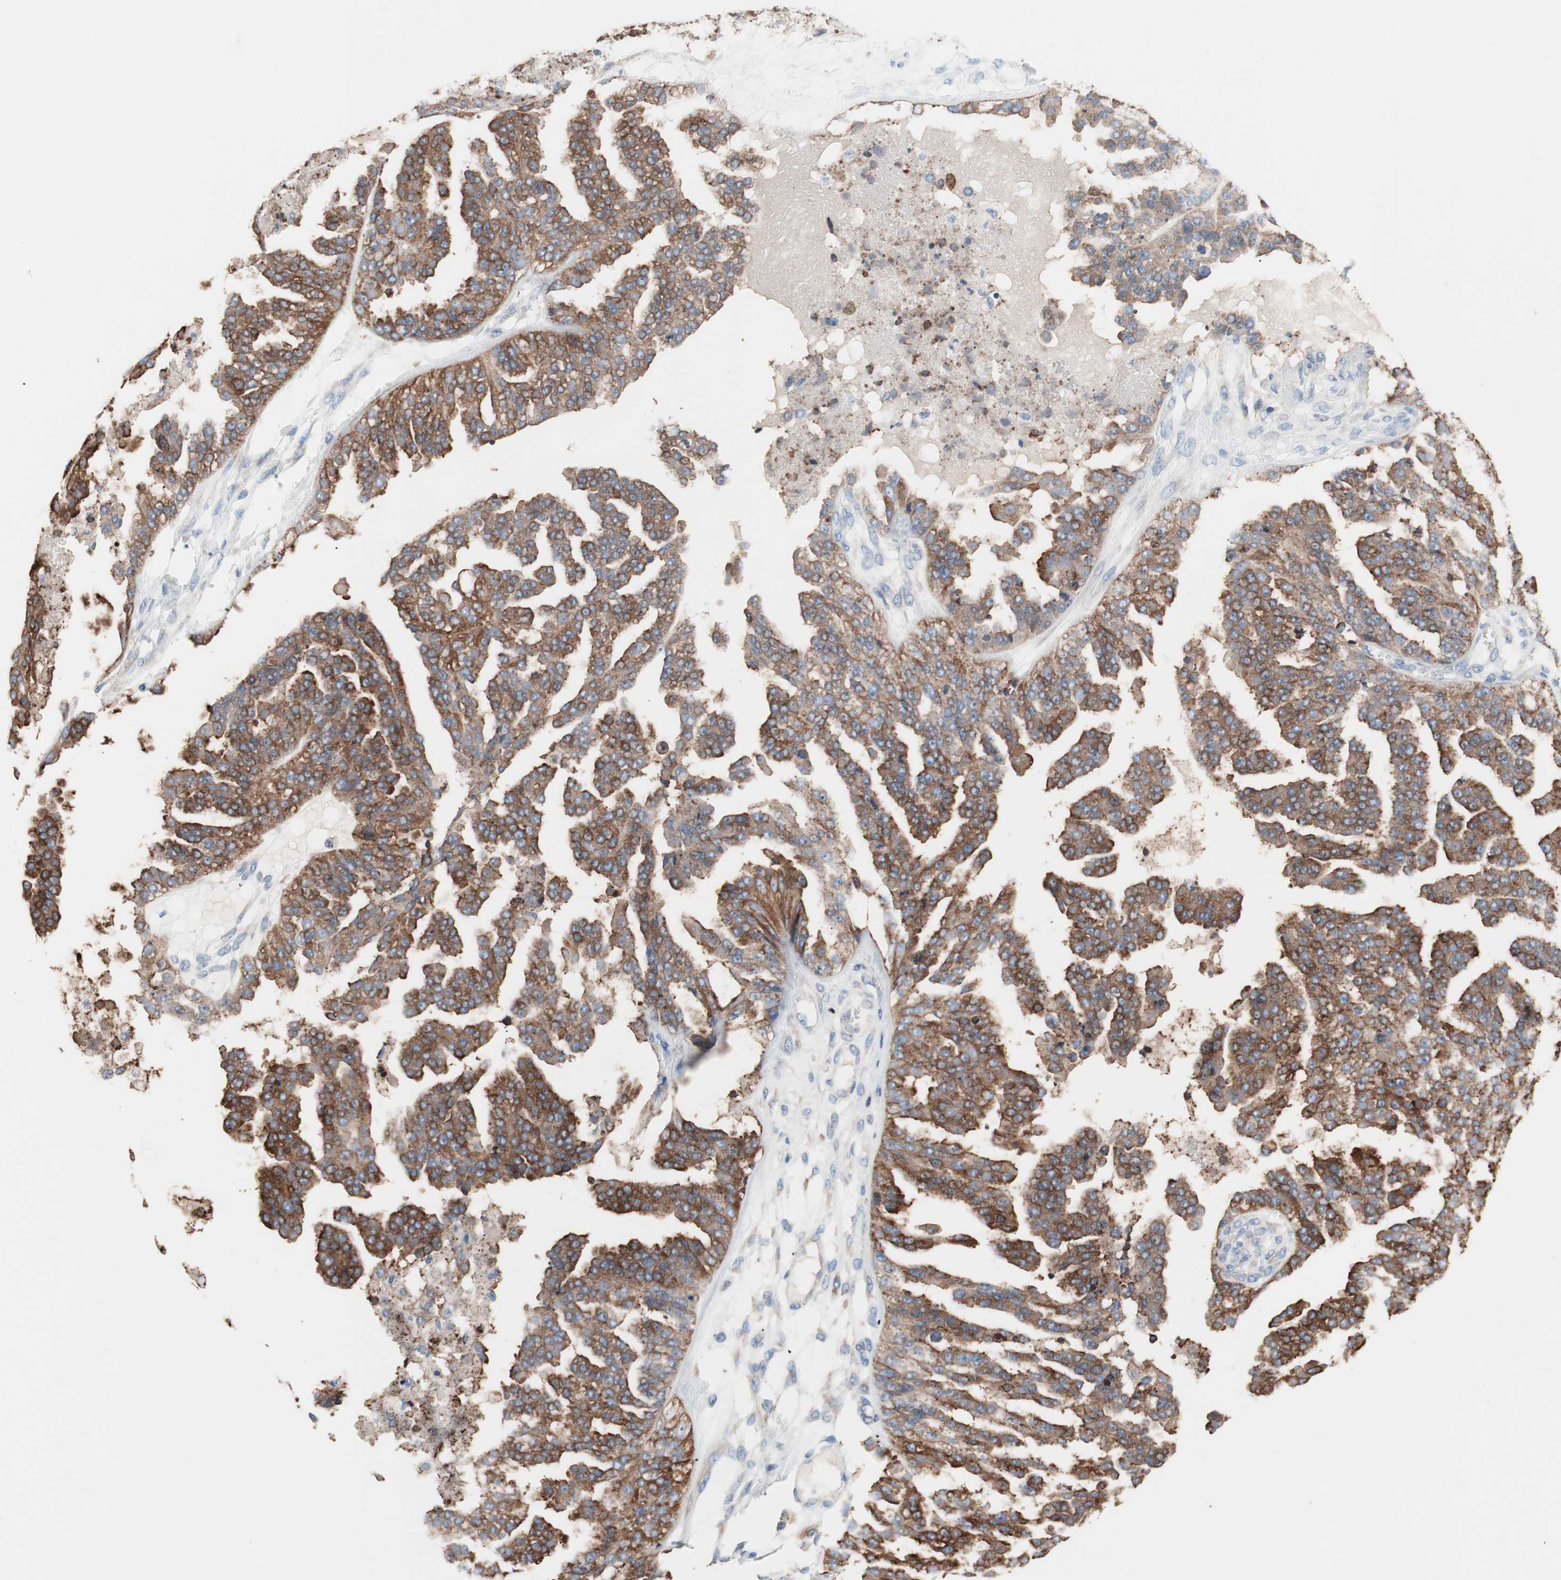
{"staining": {"intensity": "strong", "quantity": ">75%", "location": "cytoplasmic/membranous"}, "tissue": "ovarian cancer", "cell_type": "Tumor cells", "image_type": "cancer", "snomed": [{"axis": "morphology", "description": "Carcinoma, NOS"}, {"axis": "topography", "description": "Soft tissue"}, {"axis": "topography", "description": "Ovary"}], "caption": "Immunohistochemical staining of human ovarian cancer shows strong cytoplasmic/membranous protein positivity in approximately >75% of tumor cells.", "gene": "SLC27A4", "patient": {"sex": "female", "age": 54}}